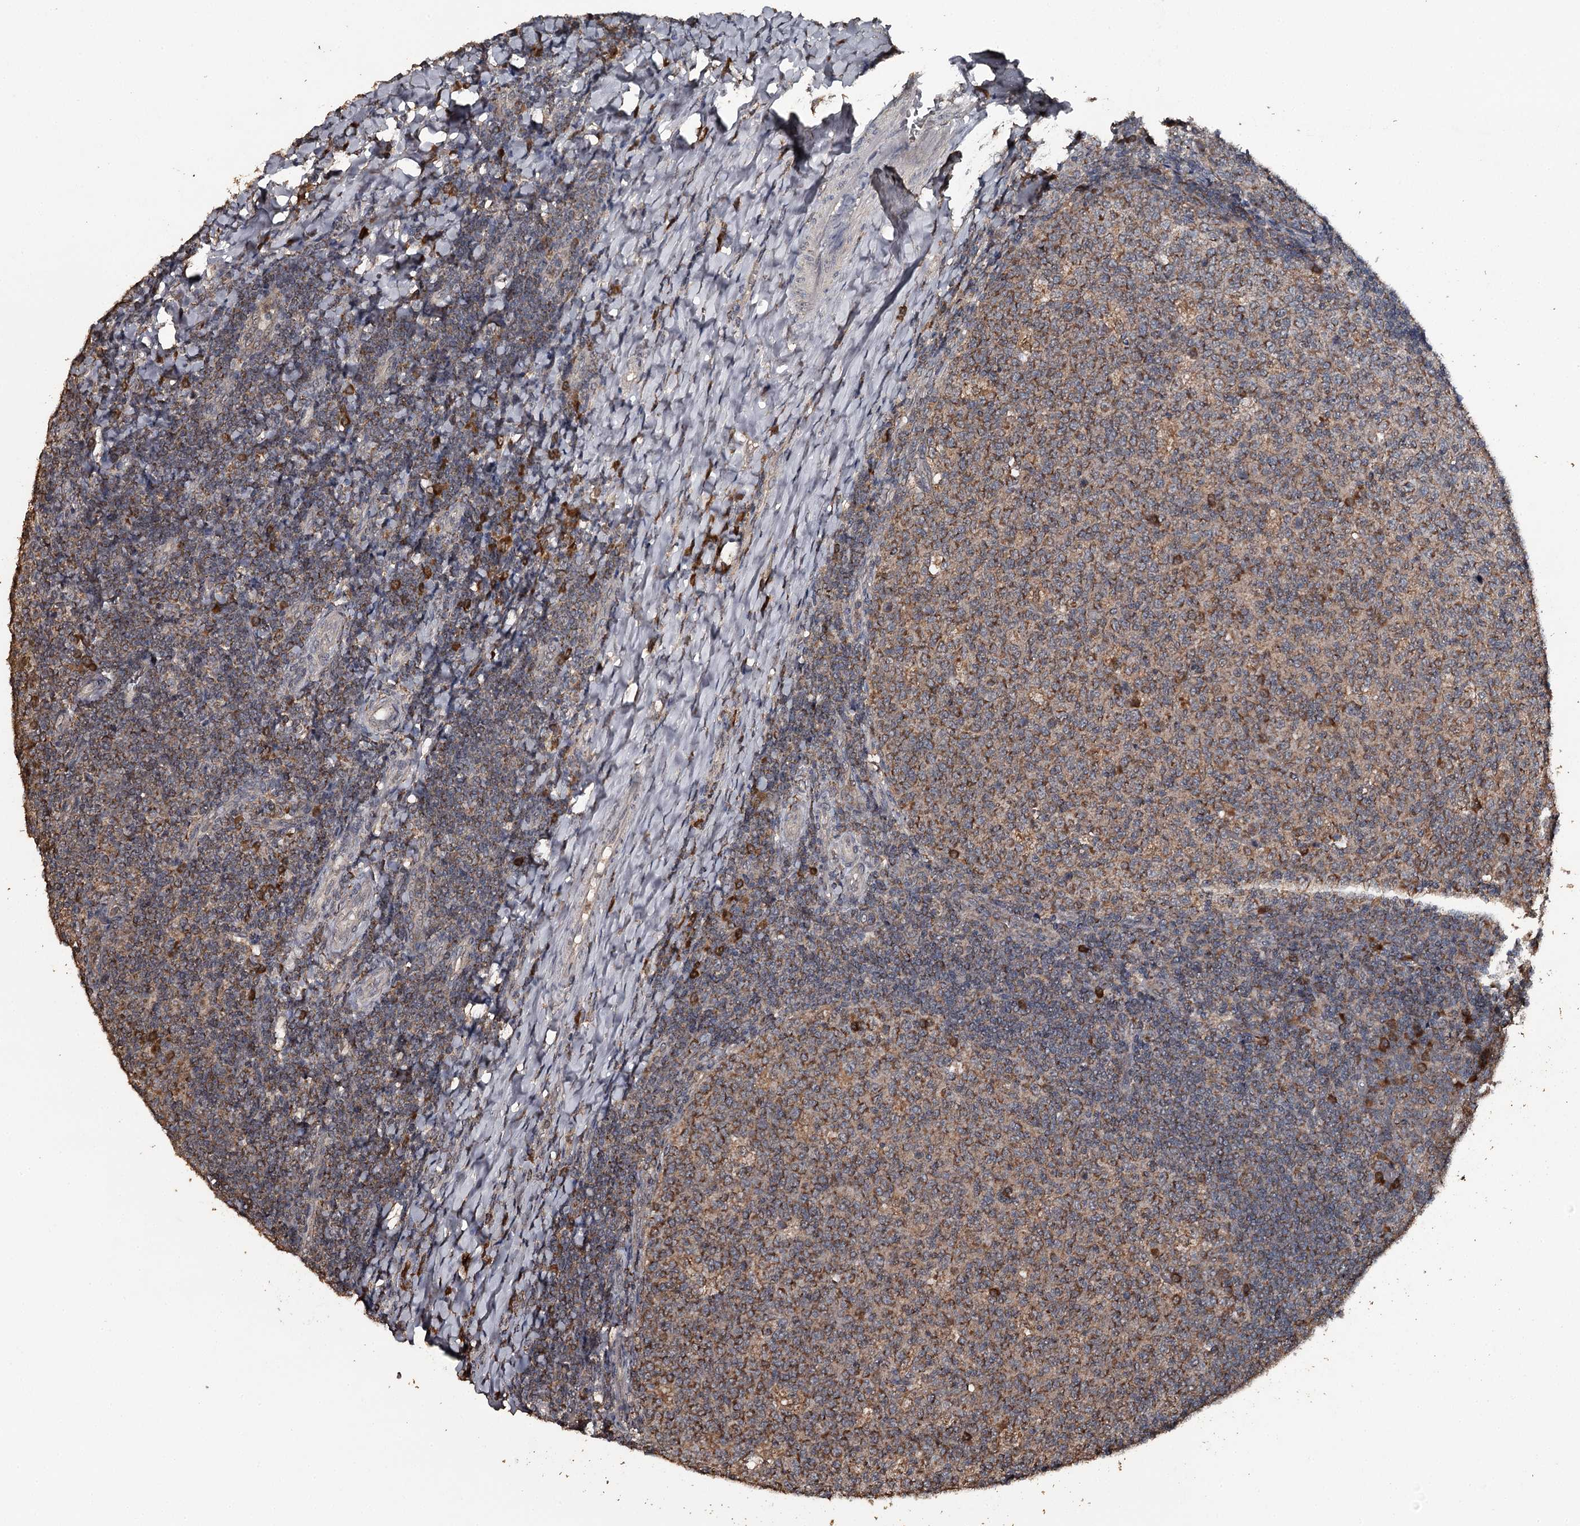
{"staining": {"intensity": "strong", "quantity": "25%-75%", "location": "cytoplasmic/membranous"}, "tissue": "tonsil", "cell_type": "Germinal center cells", "image_type": "normal", "snomed": [{"axis": "morphology", "description": "Normal tissue, NOS"}, {"axis": "topography", "description": "Tonsil"}], "caption": "Strong cytoplasmic/membranous protein staining is seen in approximately 25%-75% of germinal center cells in tonsil.", "gene": "WIPI1", "patient": {"sex": "female", "age": 19}}